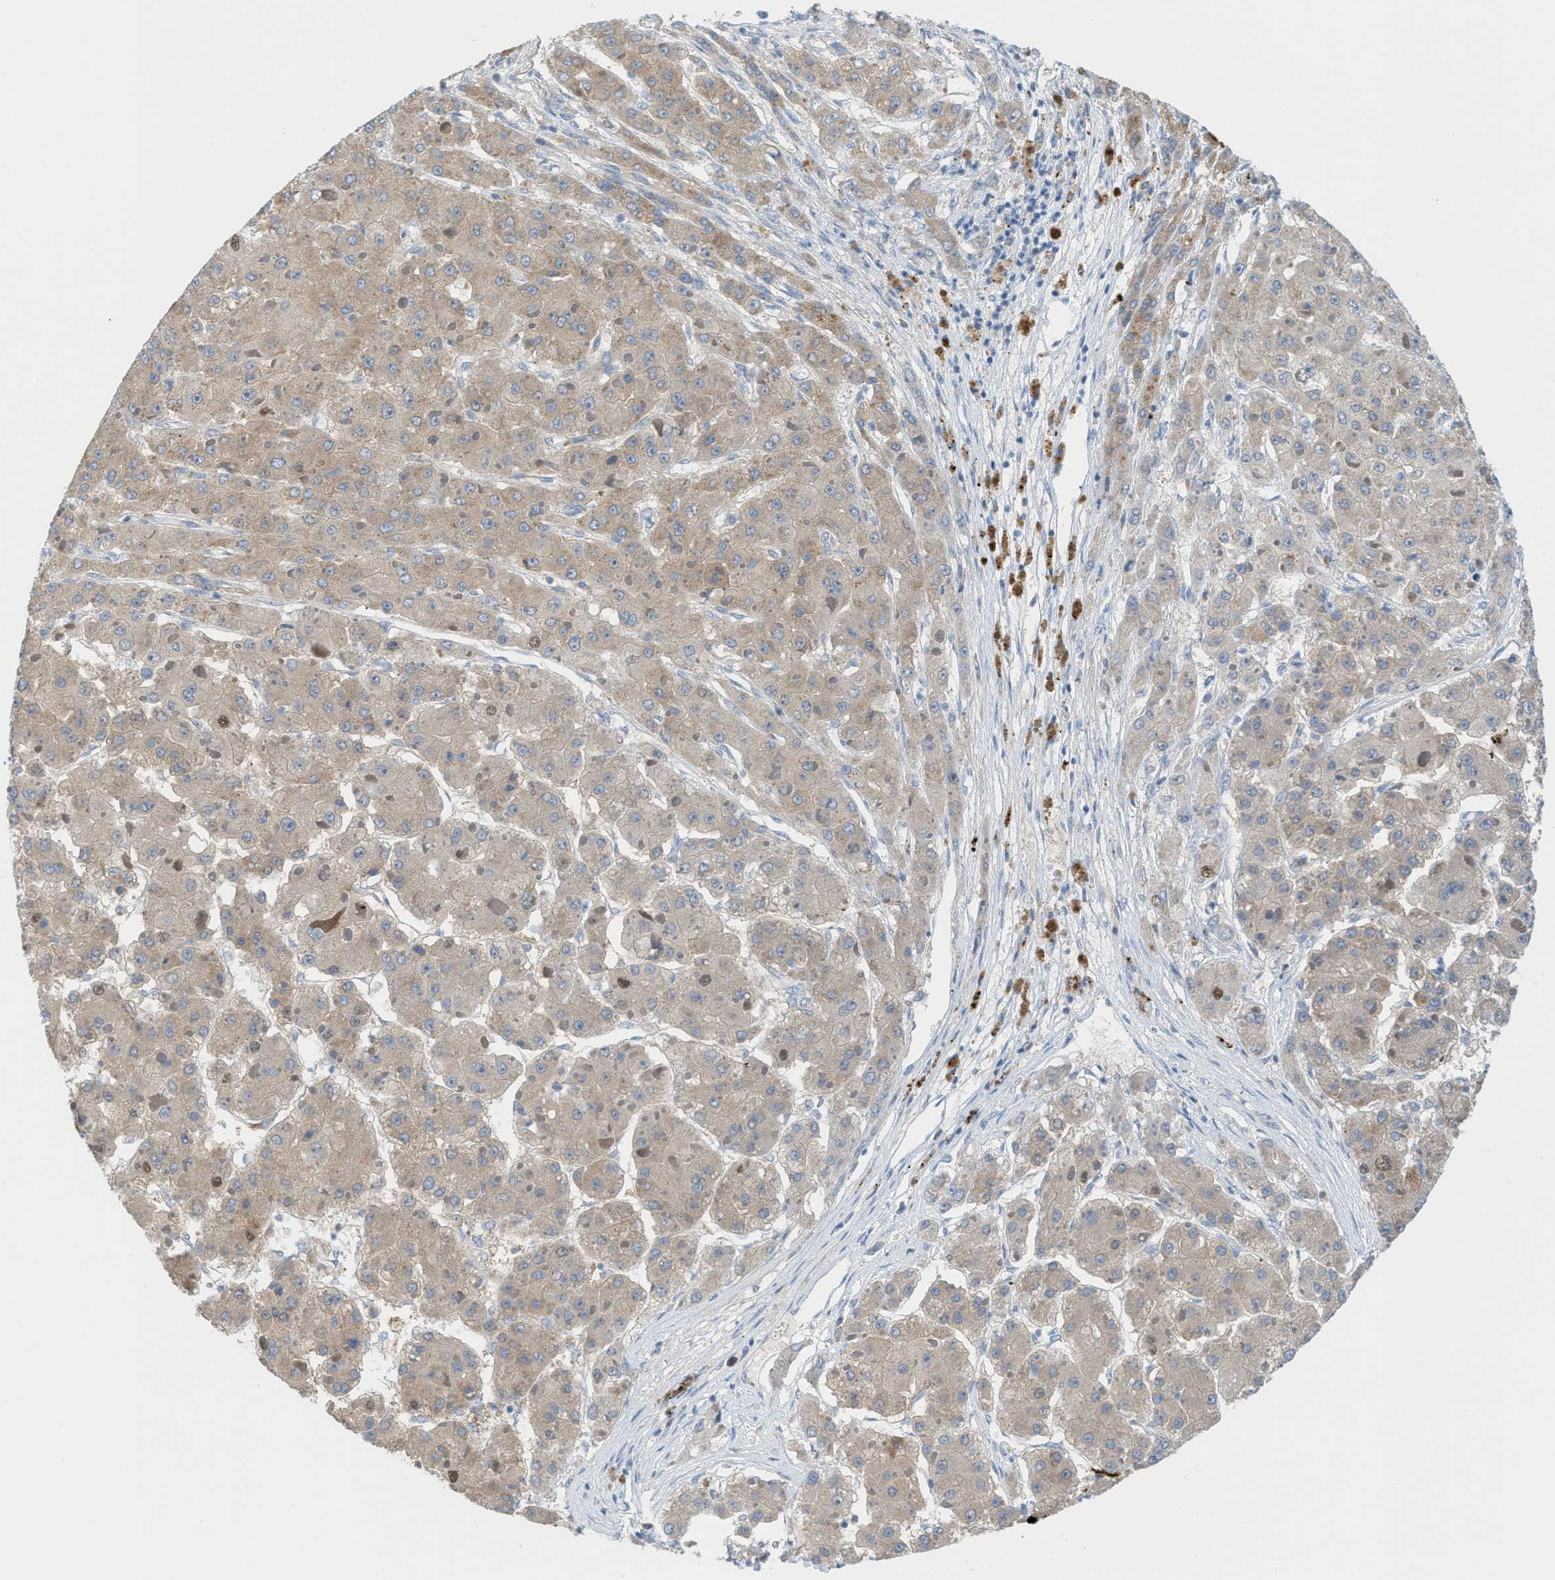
{"staining": {"intensity": "weak", "quantity": "25%-75%", "location": "cytoplasmic/membranous,nuclear"}, "tissue": "liver cancer", "cell_type": "Tumor cells", "image_type": "cancer", "snomed": [{"axis": "morphology", "description": "Carcinoma, Hepatocellular, NOS"}, {"axis": "topography", "description": "Liver"}], "caption": "Liver hepatocellular carcinoma stained with a protein marker demonstrates weak staining in tumor cells.", "gene": "PPM1D", "patient": {"sex": "female", "age": 73}}